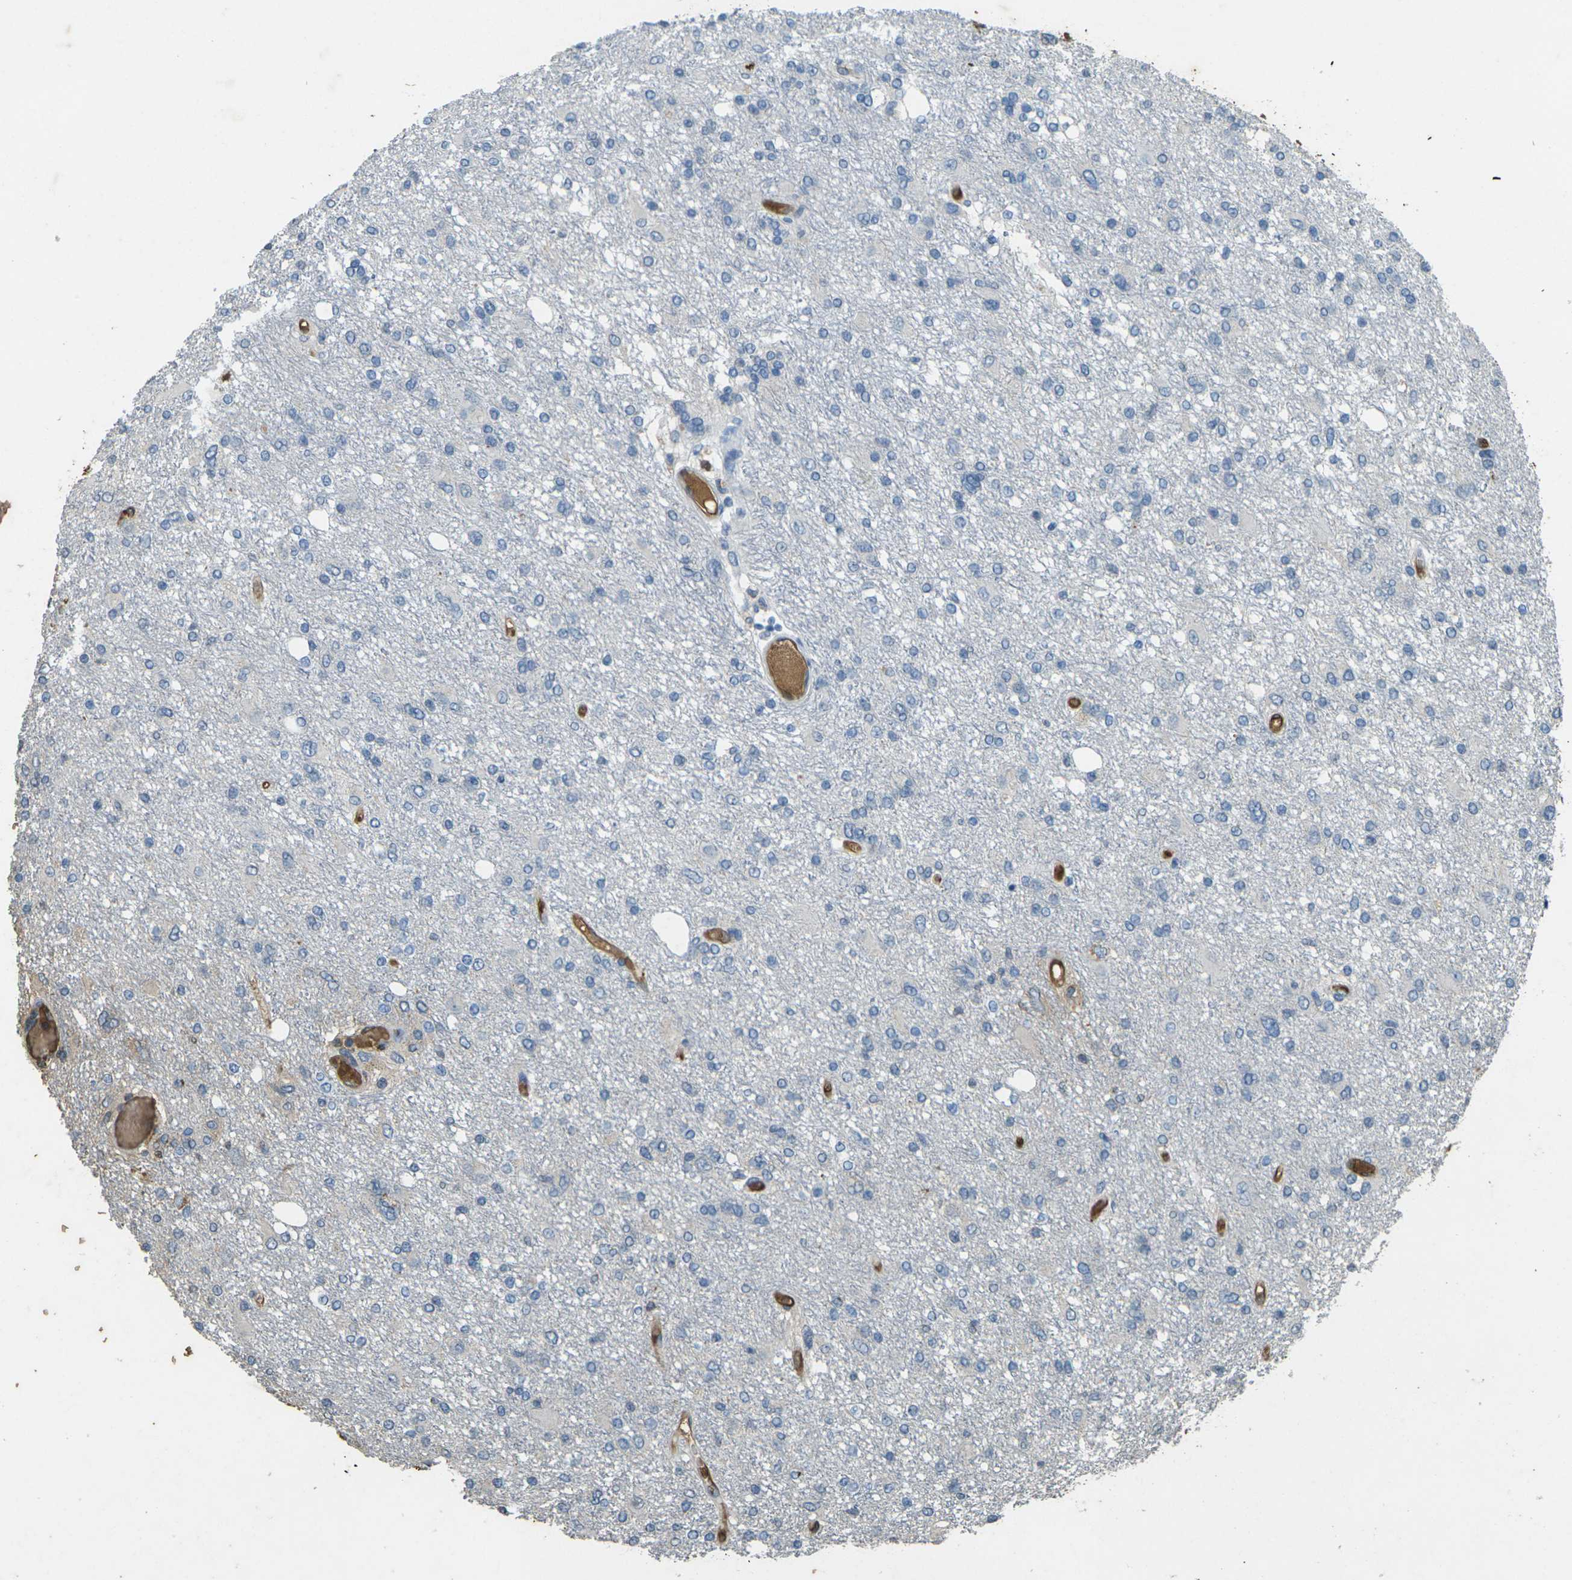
{"staining": {"intensity": "negative", "quantity": "none", "location": "none"}, "tissue": "glioma", "cell_type": "Tumor cells", "image_type": "cancer", "snomed": [{"axis": "morphology", "description": "Glioma, malignant, High grade"}, {"axis": "topography", "description": "Brain"}], "caption": "This is a histopathology image of IHC staining of malignant high-grade glioma, which shows no positivity in tumor cells. (DAB (3,3'-diaminobenzidine) IHC, high magnification).", "gene": "HBB", "patient": {"sex": "female", "age": 59}}